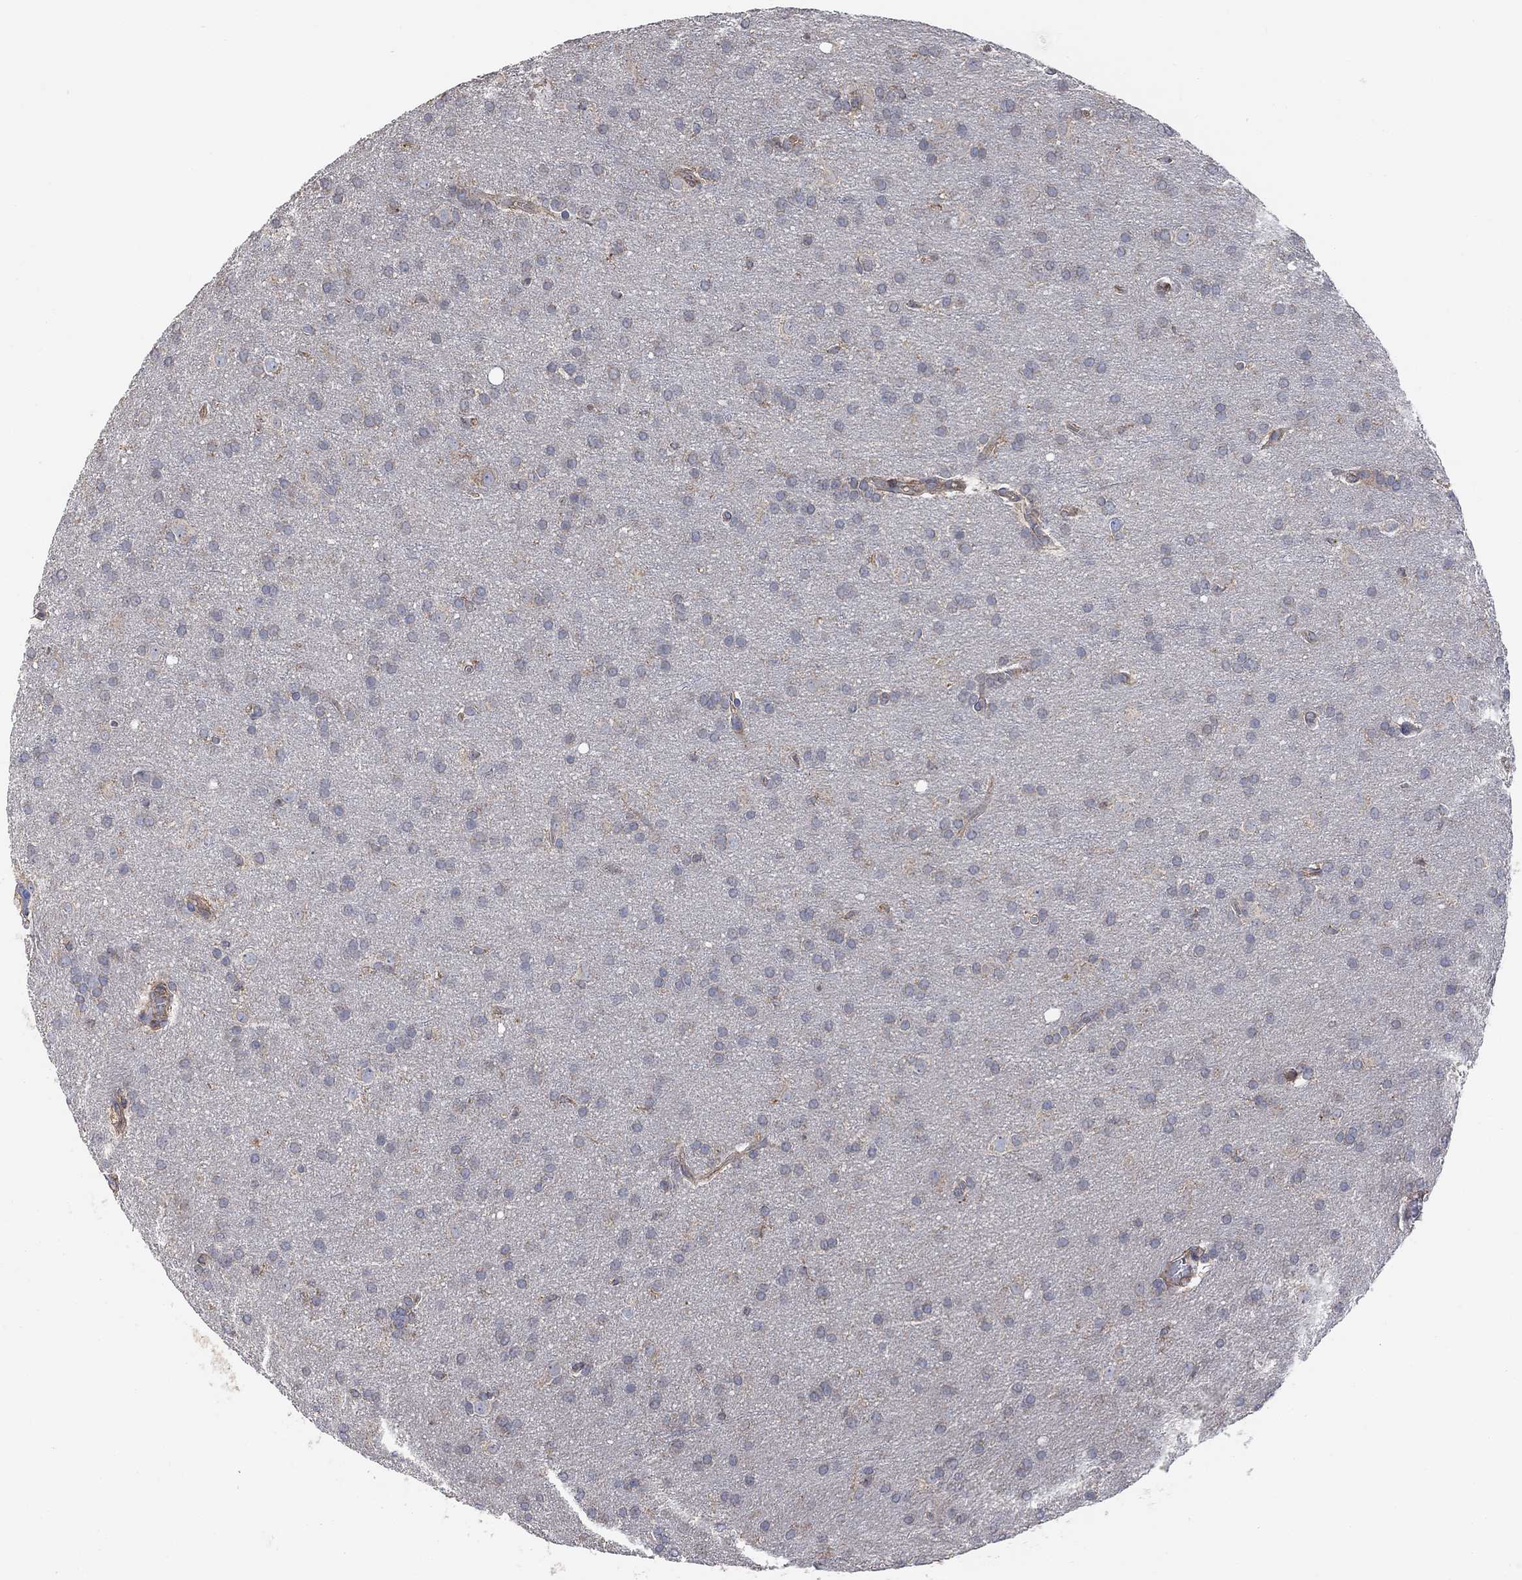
{"staining": {"intensity": "negative", "quantity": "none", "location": "none"}, "tissue": "glioma", "cell_type": "Tumor cells", "image_type": "cancer", "snomed": [{"axis": "morphology", "description": "Glioma, malignant, Low grade"}, {"axis": "topography", "description": "Brain"}], "caption": "DAB immunohistochemical staining of malignant glioma (low-grade) shows no significant expression in tumor cells.", "gene": "BLOC1S3", "patient": {"sex": "female", "age": 32}}